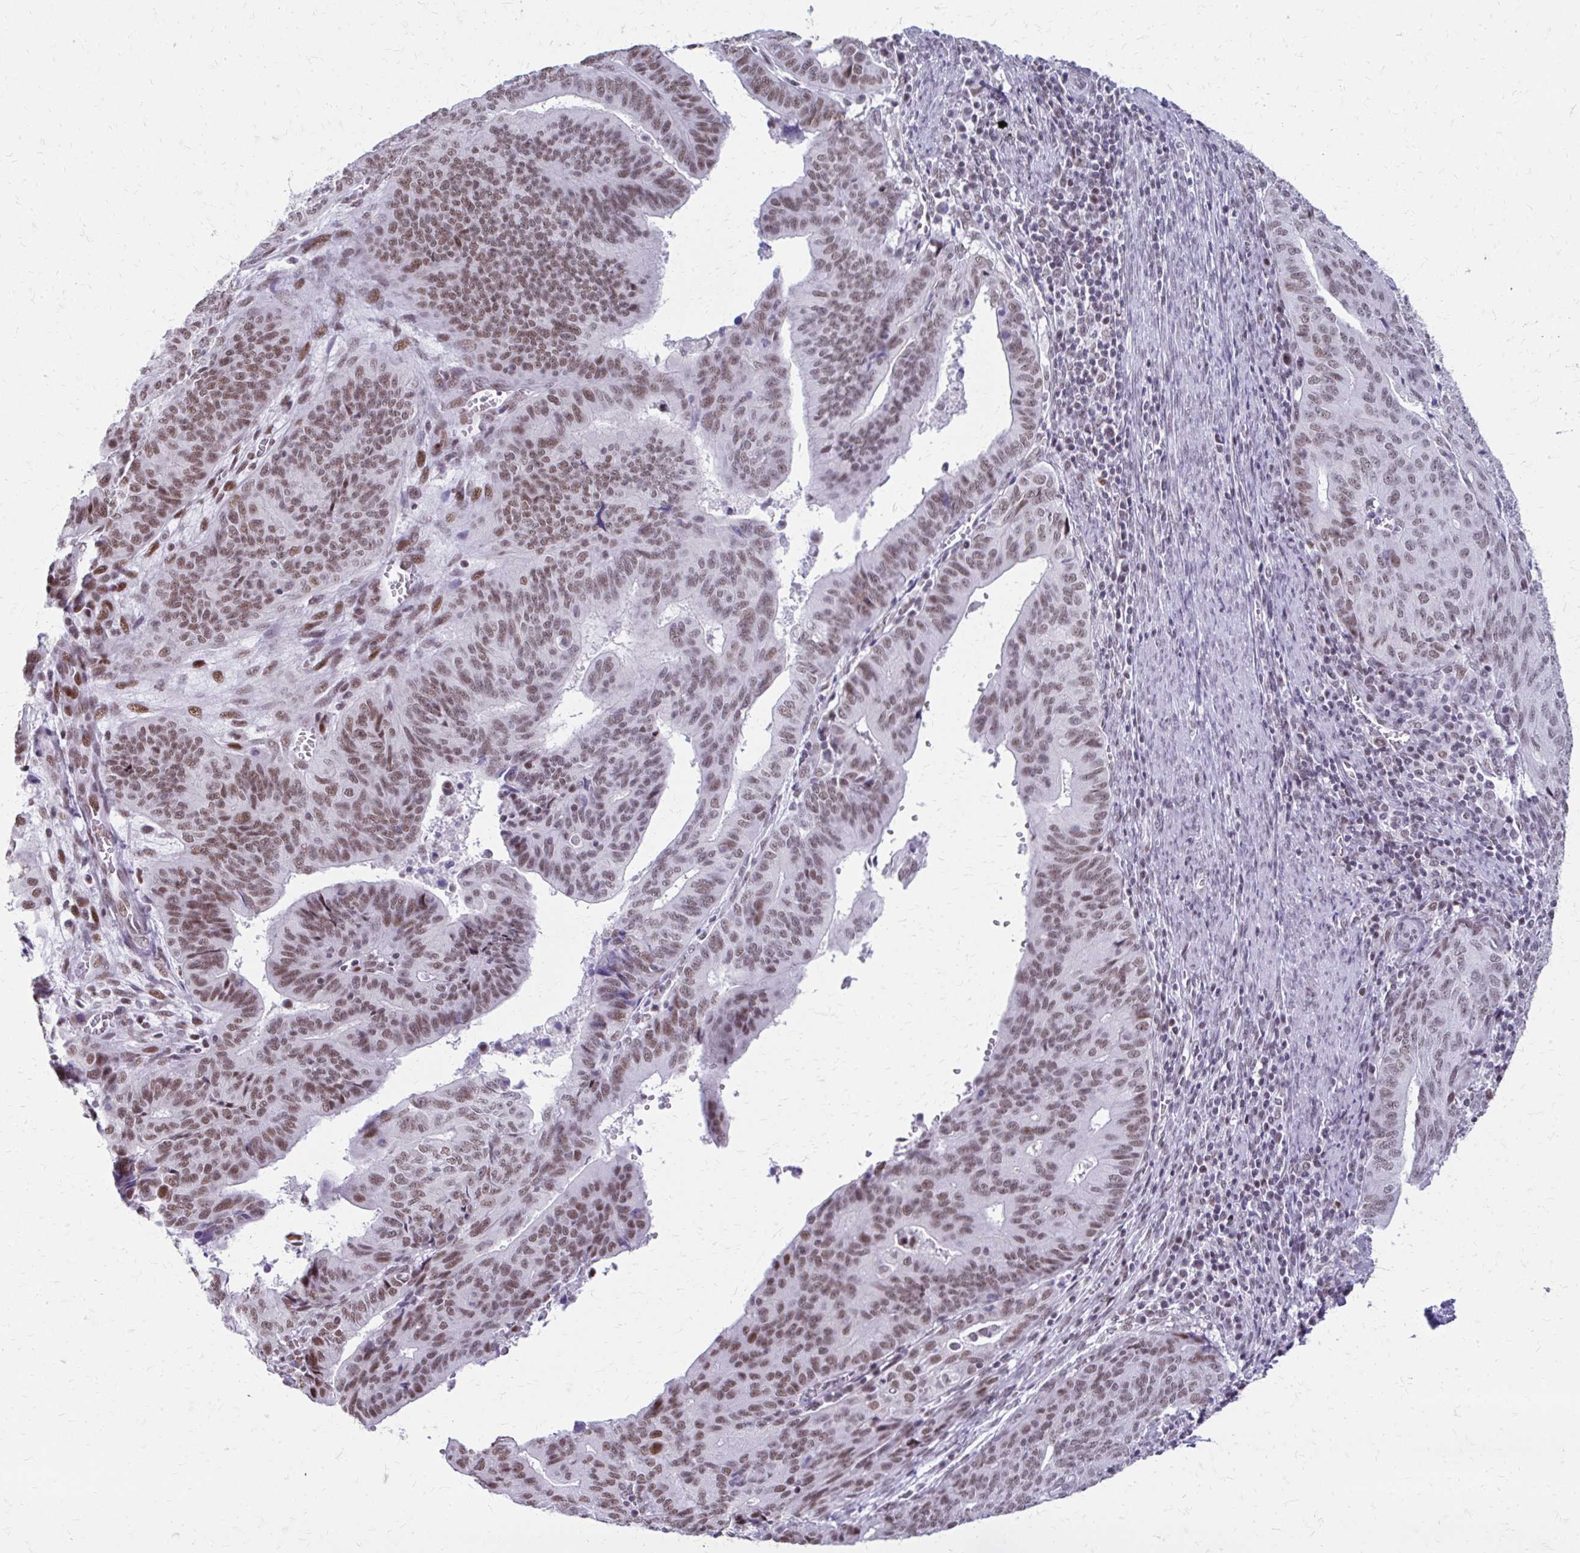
{"staining": {"intensity": "moderate", "quantity": "25%-75%", "location": "nuclear"}, "tissue": "endometrial cancer", "cell_type": "Tumor cells", "image_type": "cancer", "snomed": [{"axis": "morphology", "description": "Adenocarcinoma, NOS"}, {"axis": "topography", "description": "Endometrium"}], "caption": "IHC histopathology image of endometrial cancer stained for a protein (brown), which shows medium levels of moderate nuclear positivity in approximately 25%-75% of tumor cells.", "gene": "SS18", "patient": {"sex": "female", "age": 65}}